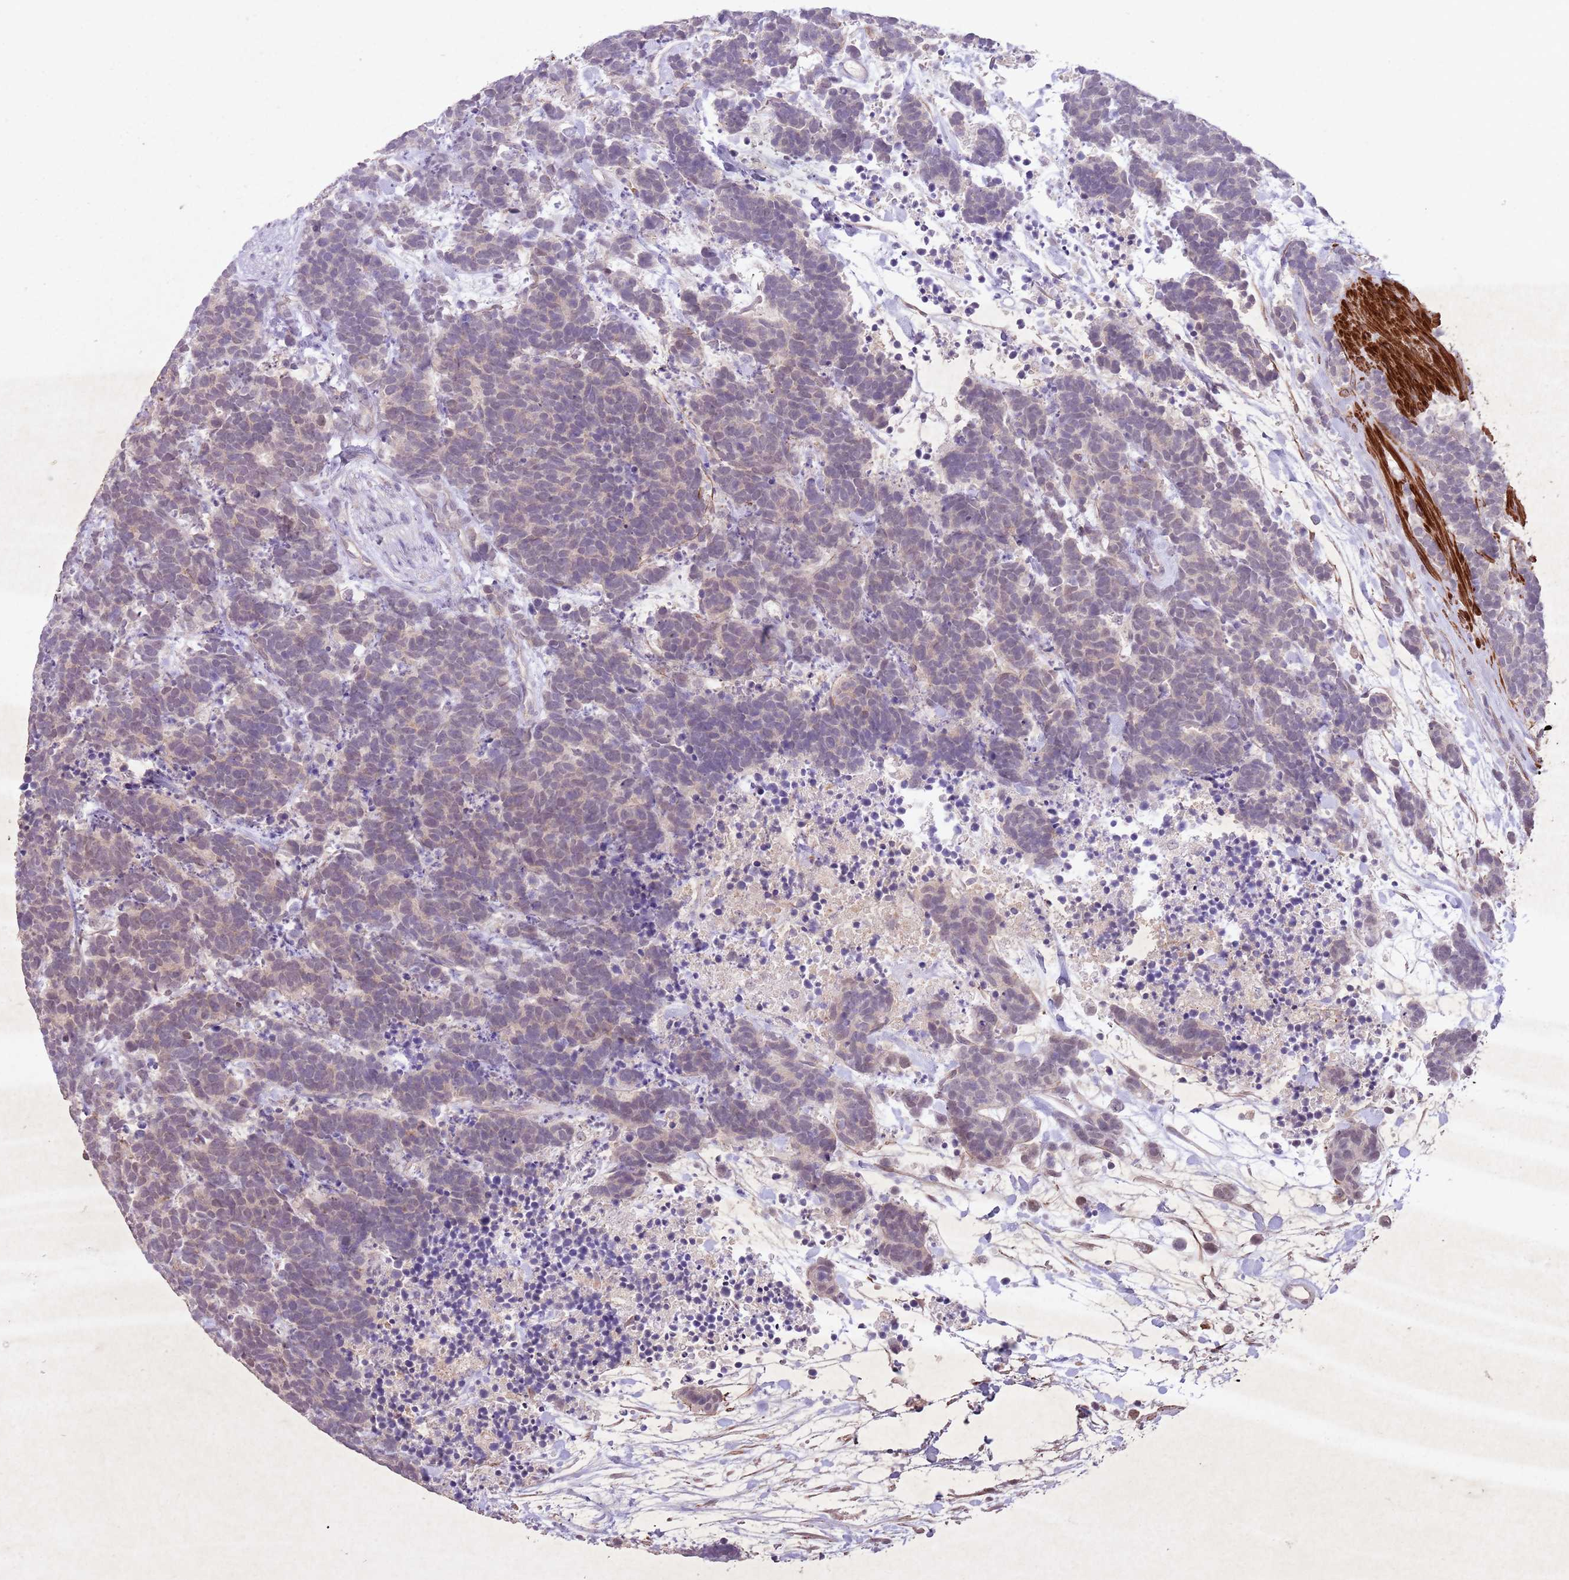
{"staining": {"intensity": "weak", "quantity": "25%-75%", "location": "cytoplasmic/membranous"}, "tissue": "carcinoid", "cell_type": "Tumor cells", "image_type": "cancer", "snomed": [{"axis": "morphology", "description": "Carcinoma, NOS"}, {"axis": "morphology", "description": "Carcinoid, malignant, NOS"}, {"axis": "topography", "description": "Prostate"}], "caption": "Carcinoma stained with a brown dye exhibits weak cytoplasmic/membranous positive staining in about 25%-75% of tumor cells.", "gene": "CCNI", "patient": {"sex": "male", "age": 57}}